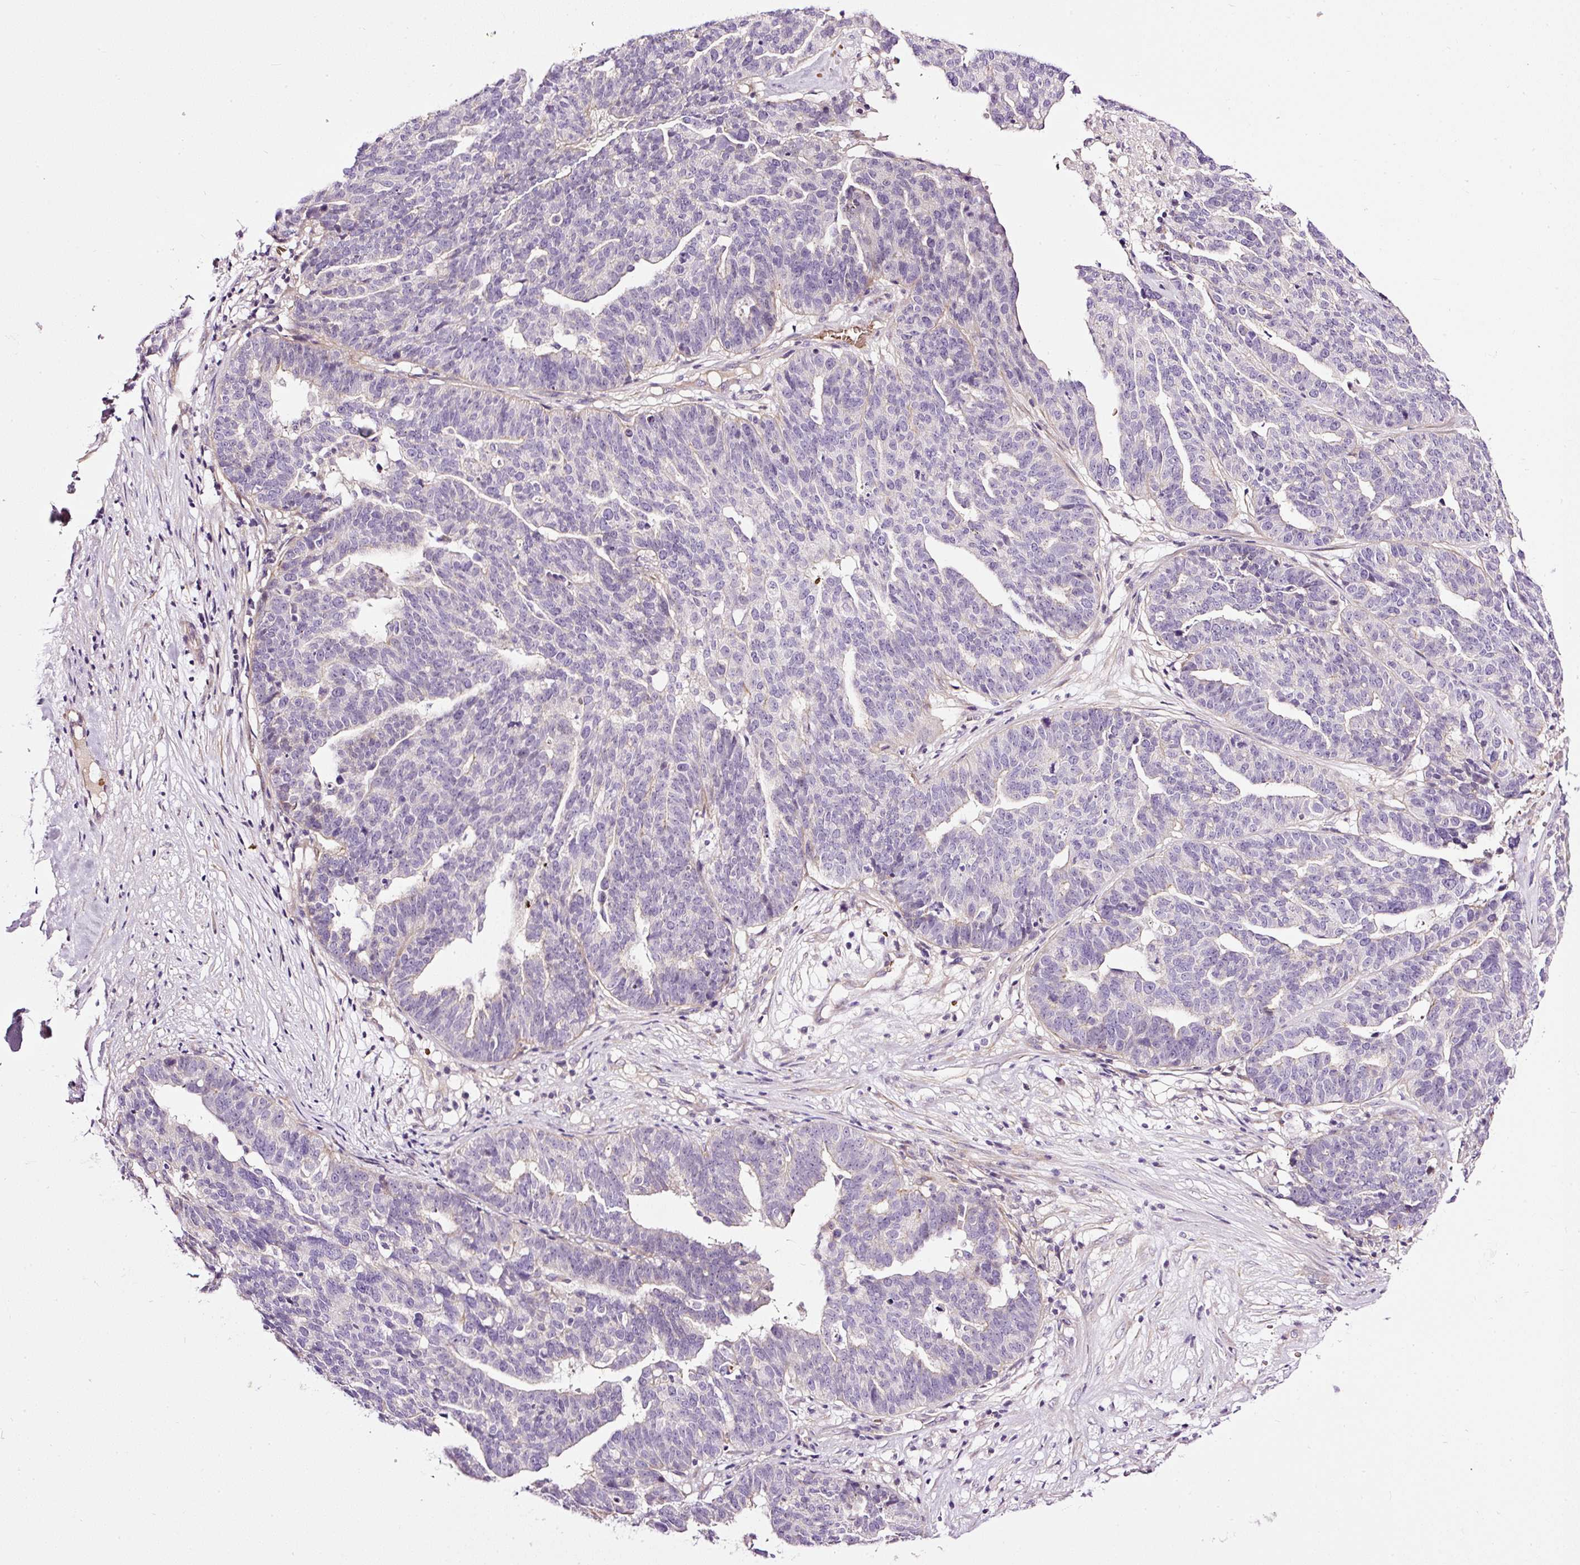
{"staining": {"intensity": "negative", "quantity": "none", "location": "none"}, "tissue": "ovarian cancer", "cell_type": "Tumor cells", "image_type": "cancer", "snomed": [{"axis": "morphology", "description": "Cystadenocarcinoma, serous, NOS"}, {"axis": "topography", "description": "Ovary"}], "caption": "An IHC photomicrograph of ovarian cancer (serous cystadenocarcinoma) is shown. There is no staining in tumor cells of ovarian cancer (serous cystadenocarcinoma). (Stains: DAB immunohistochemistry with hematoxylin counter stain, Microscopy: brightfield microscopy at high magnification).", "gene": "USHBP1", "patient": {"sex": "female", "age": 59}}